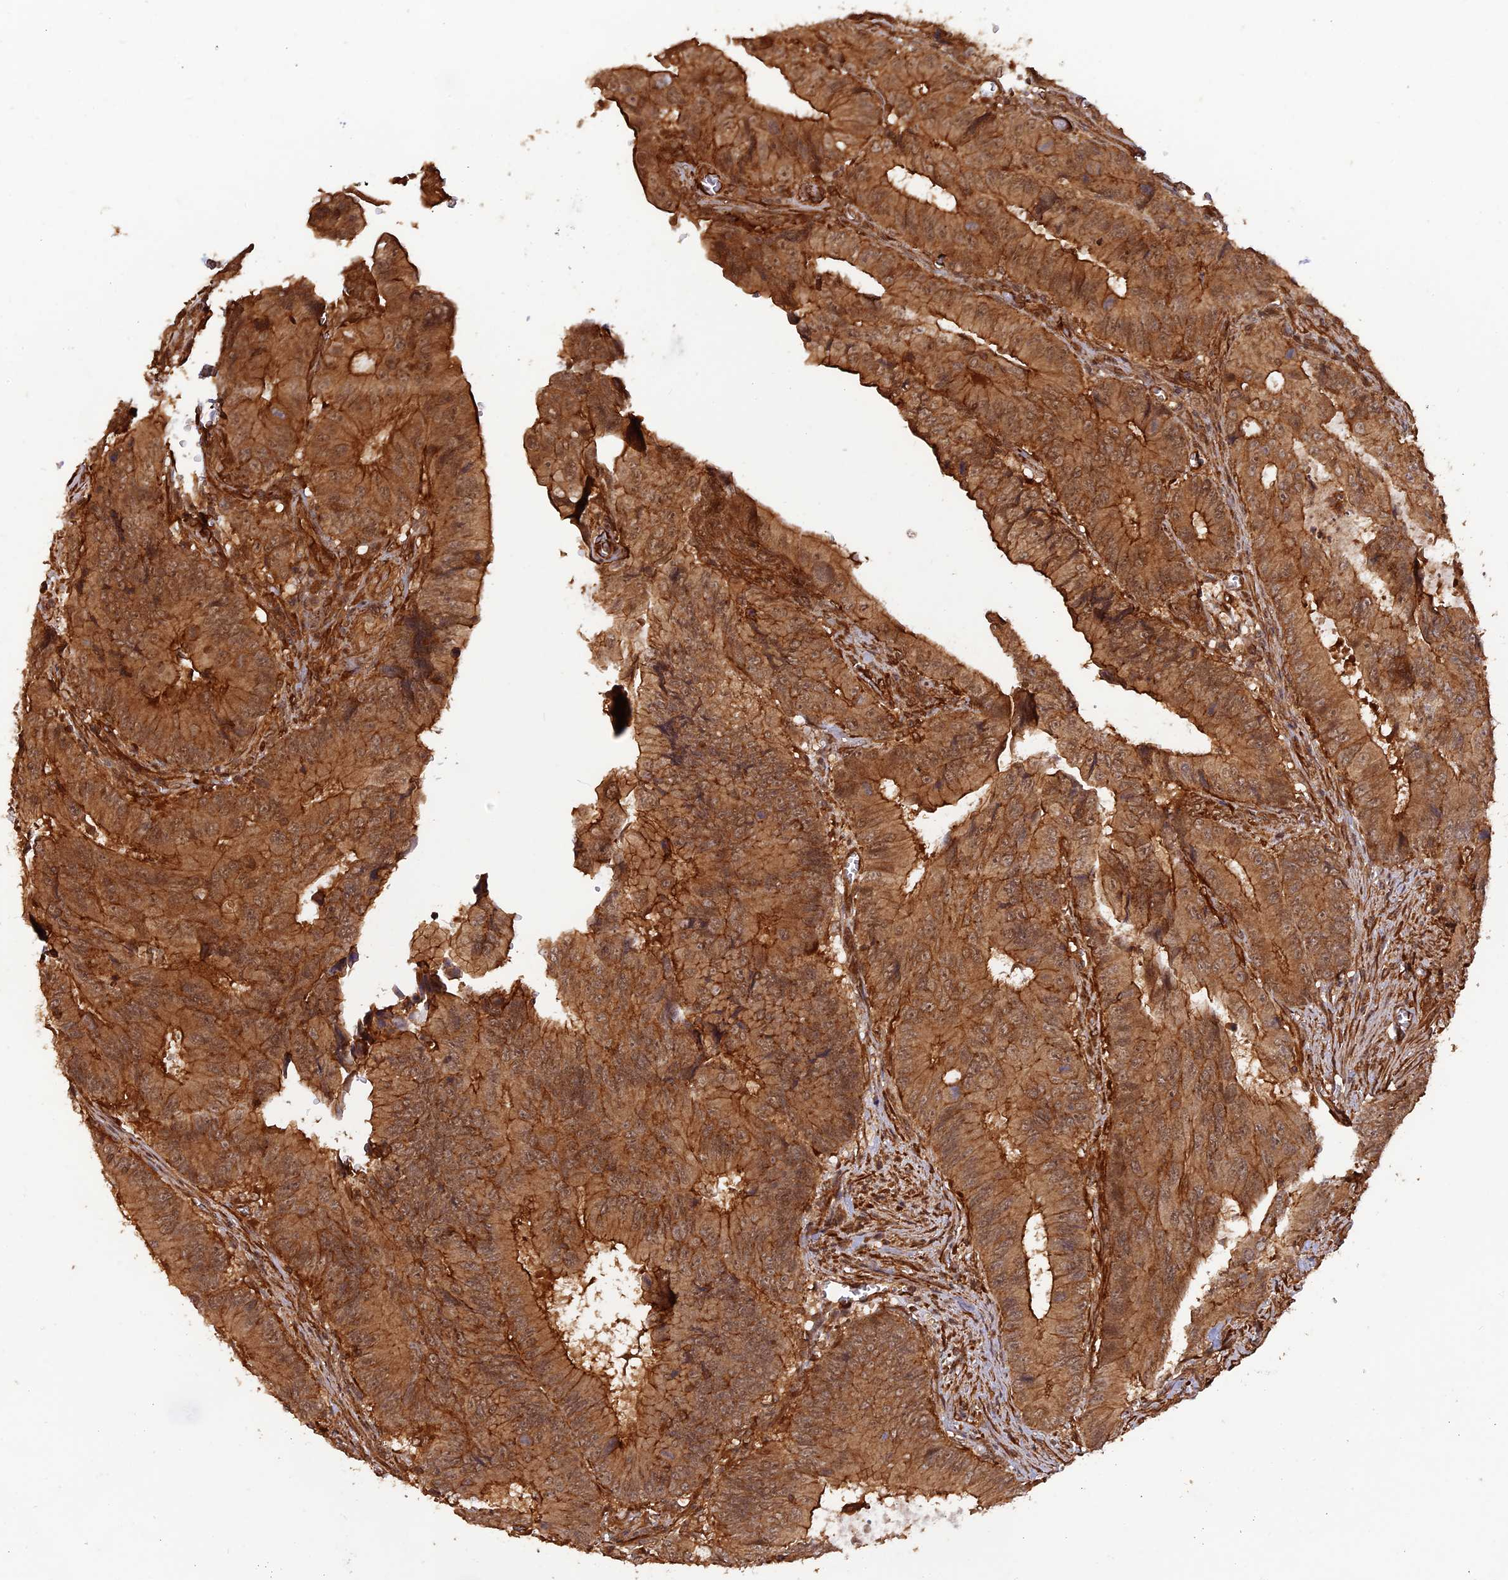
{"staining": {"intensity": "moderate", "quantity": ">75%", "location": "cytoplasmic/membranous"}, "tissue": "colorectal cancer", "cell_type": "Tumor cells", "image_type": "cancer", "snomed": [{"axis": "morphology", "description": "Adenocarcinoma, NOS"}, {"axis": "topography", "description": "Colon"}], "caption": "Human adenocarcinoma (colorectal) stained with a protein marker shows moderate staining in tumor cells.", "gene": "CCDC174", "patient": {"sex": "male", "age": 85}}